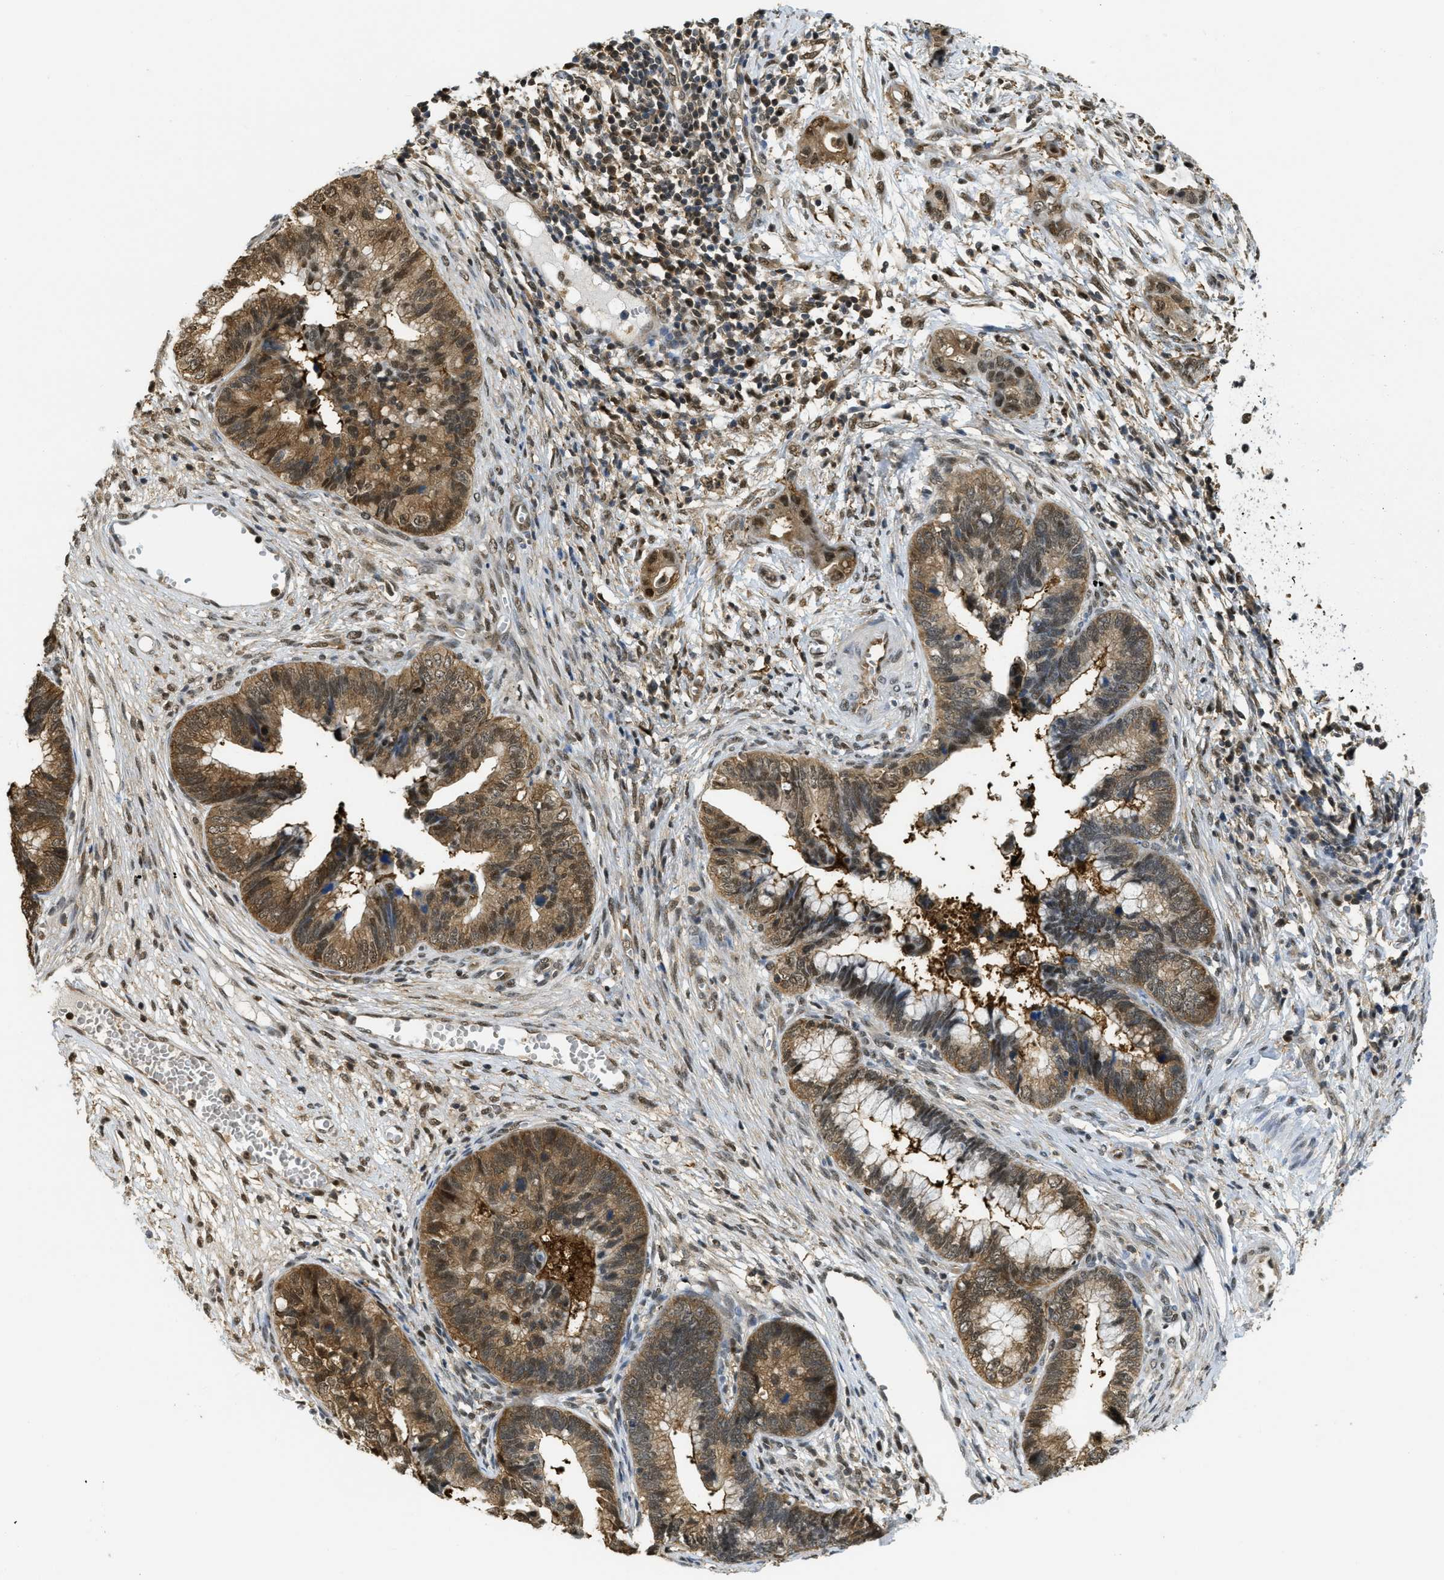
{"staining": {"intensity": "moderate", "quantity": ">75%", "location": "cytoplasmic/membranous,nuclear"}, "tissue": "cervical cancer", "cell_type": "Tumor cells", "image_type": "cancer", "snomed": [{"axis": "morphology", "description": "Adenocarcinoma, NOS"}, {"axis": "topography", "description": "Cervix"}], "caption": "Tumor cells demonstrate moderate cytoplasmic/membranous and nuclear expression in approximately >75% of cells in cervical cancer. The protein of interest is shown in brown color, while the nuclei are stained blue.", "gene": "PSMC5", "patient": {"sex": "female", "age": 44}}